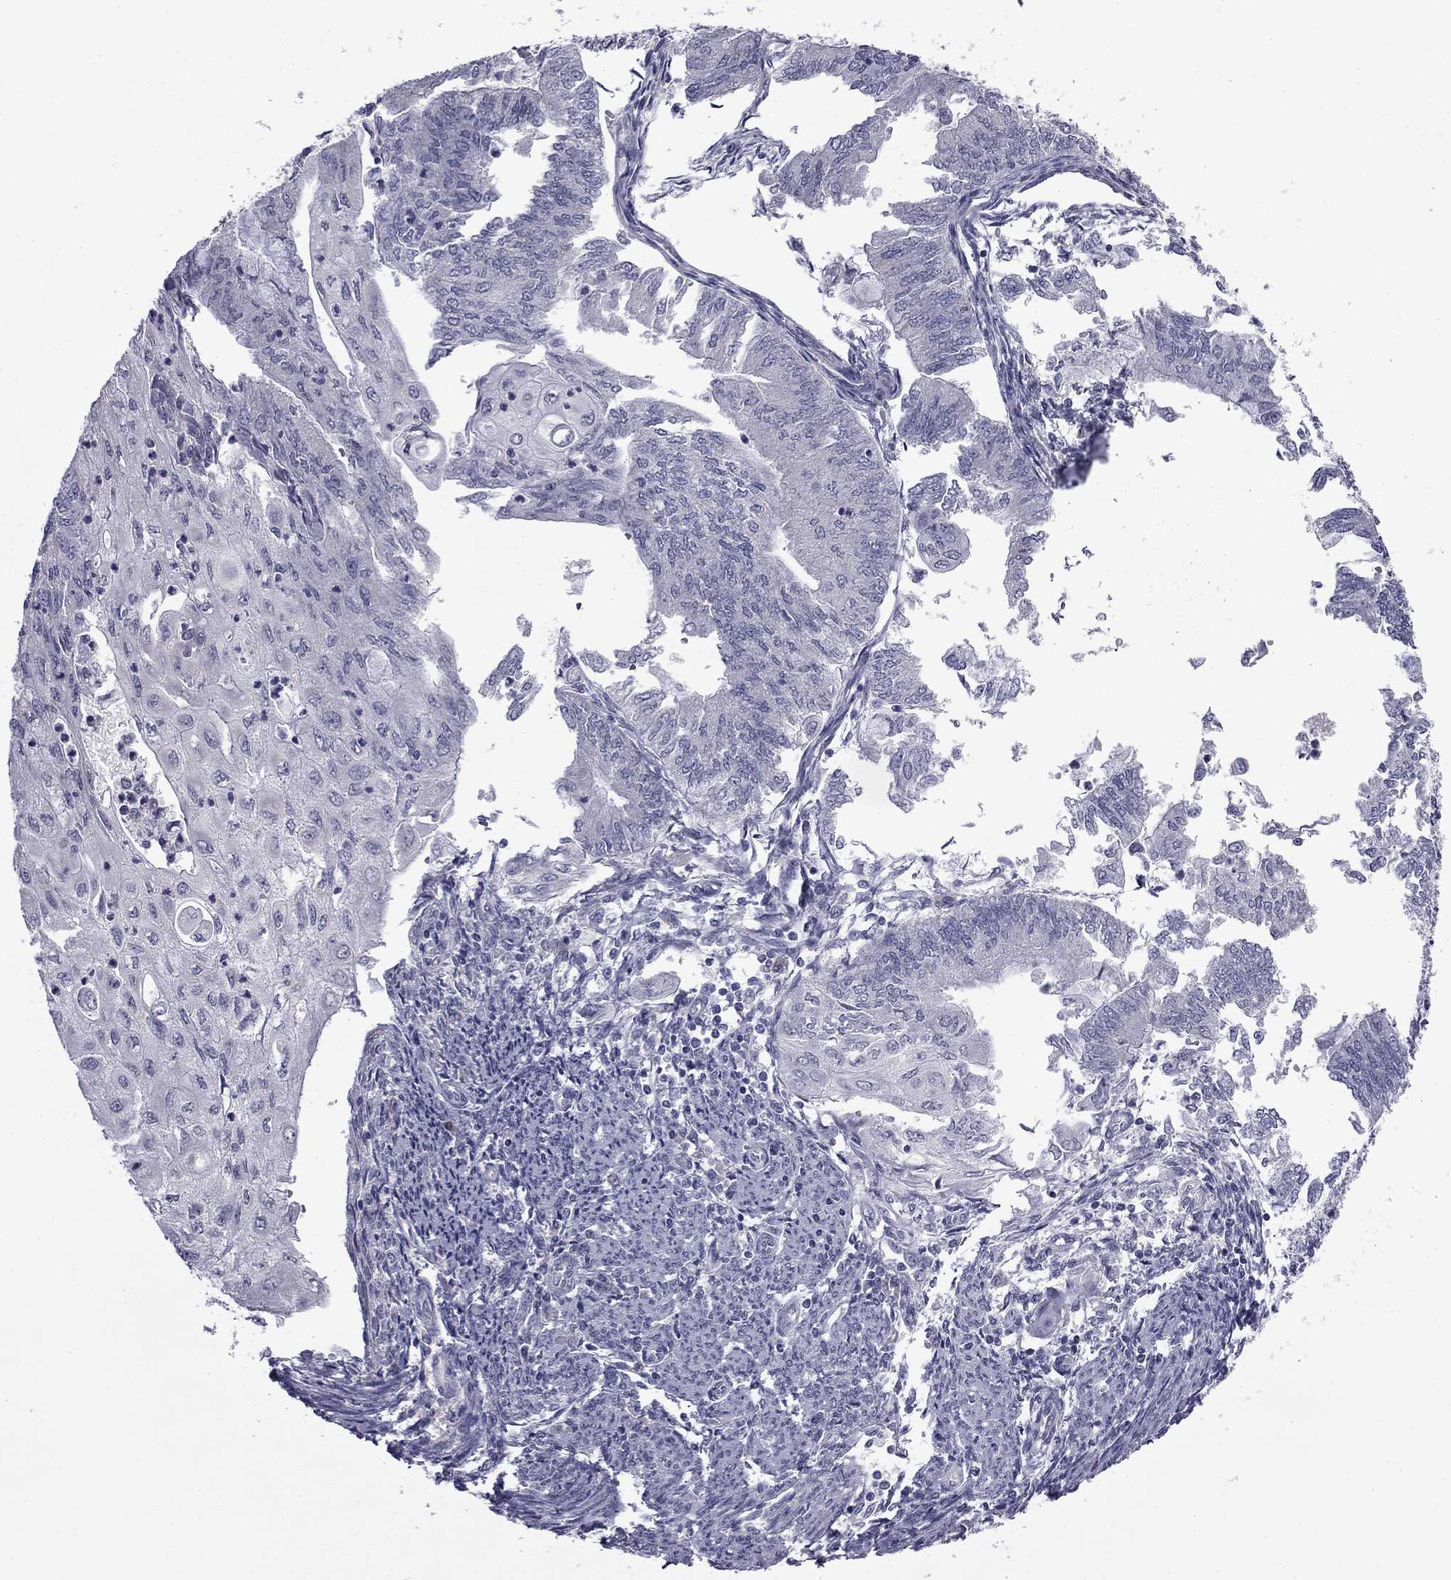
{"staining": {"intensity": "negative", "quantity": "none", "location": "none"}, "tissue": "endometrial cancer", "cell_type": "Tumor cells", "image_type": "cancer", "snomed": [{"axis": "morphology", "description": "Adenocarcinoma, NOS"}, {"axis": "topography", "description": "Endometrium"}], "caption": "The IHC photomicrograph has no significant positivity in tumor cells of endometrial cancer tissue. Nuclei are stained in blue.", "gene": "PRRT2", "patient": {"sex": "female", "age": 59}}